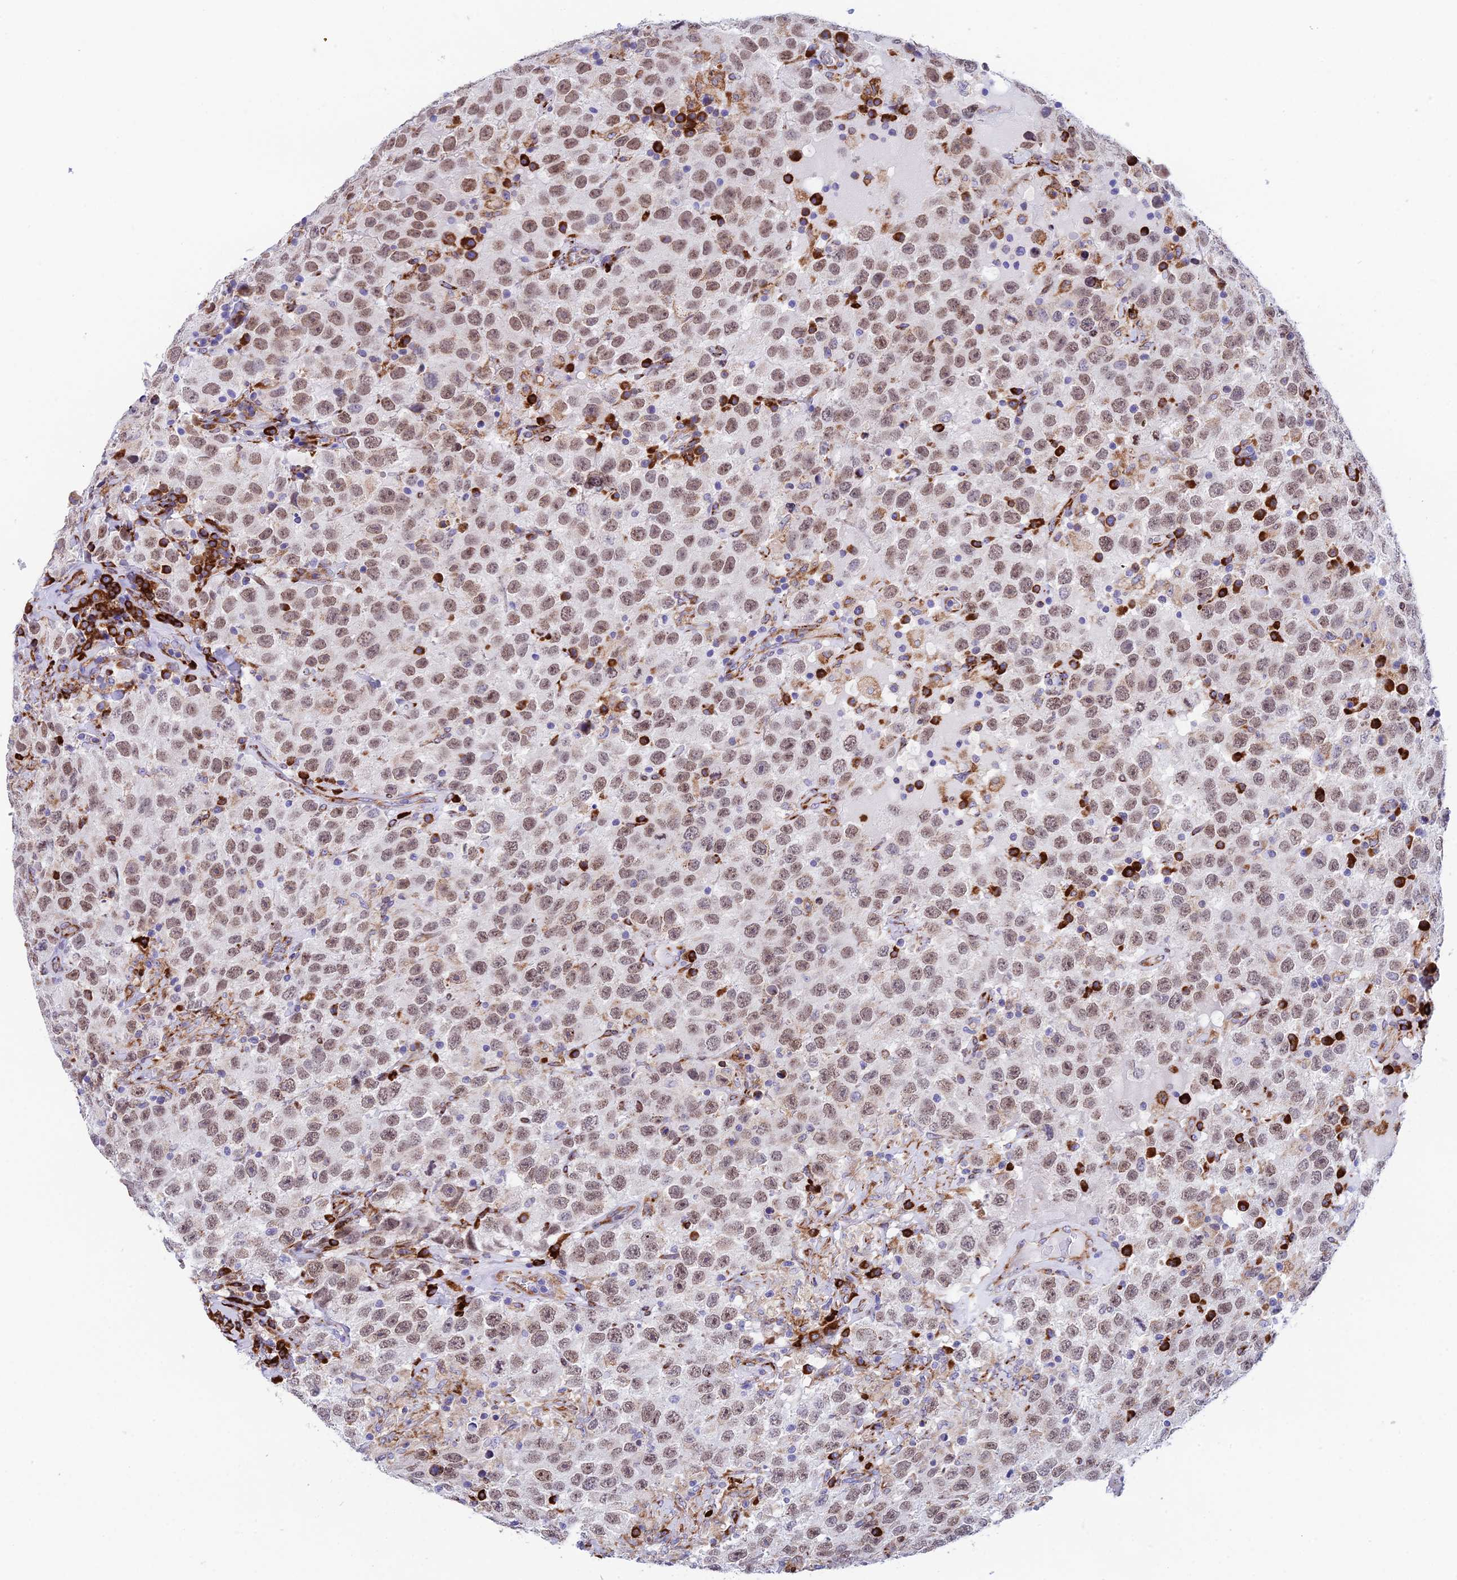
{"staining": {"intensity": "moderate", "quantity": ">75%", "location": "nuclear"}, "tissue": "testis cancer", "cell_type": "Tumor cells", "image_type": "cancer", "snomed": [{"axis": "morphology", "description": "Seminoma, NOS"}, {"axis": "topography", "description": "Testis"}], "caption": "The image demonstrates immunohistochemical staining of testis cancer (seminoma). There is moderate nuclear expression is identified in approximately >75% of tumor cells.", "gene": "TUBGCP6", "patient": {"sex": "male", "age": 41}}